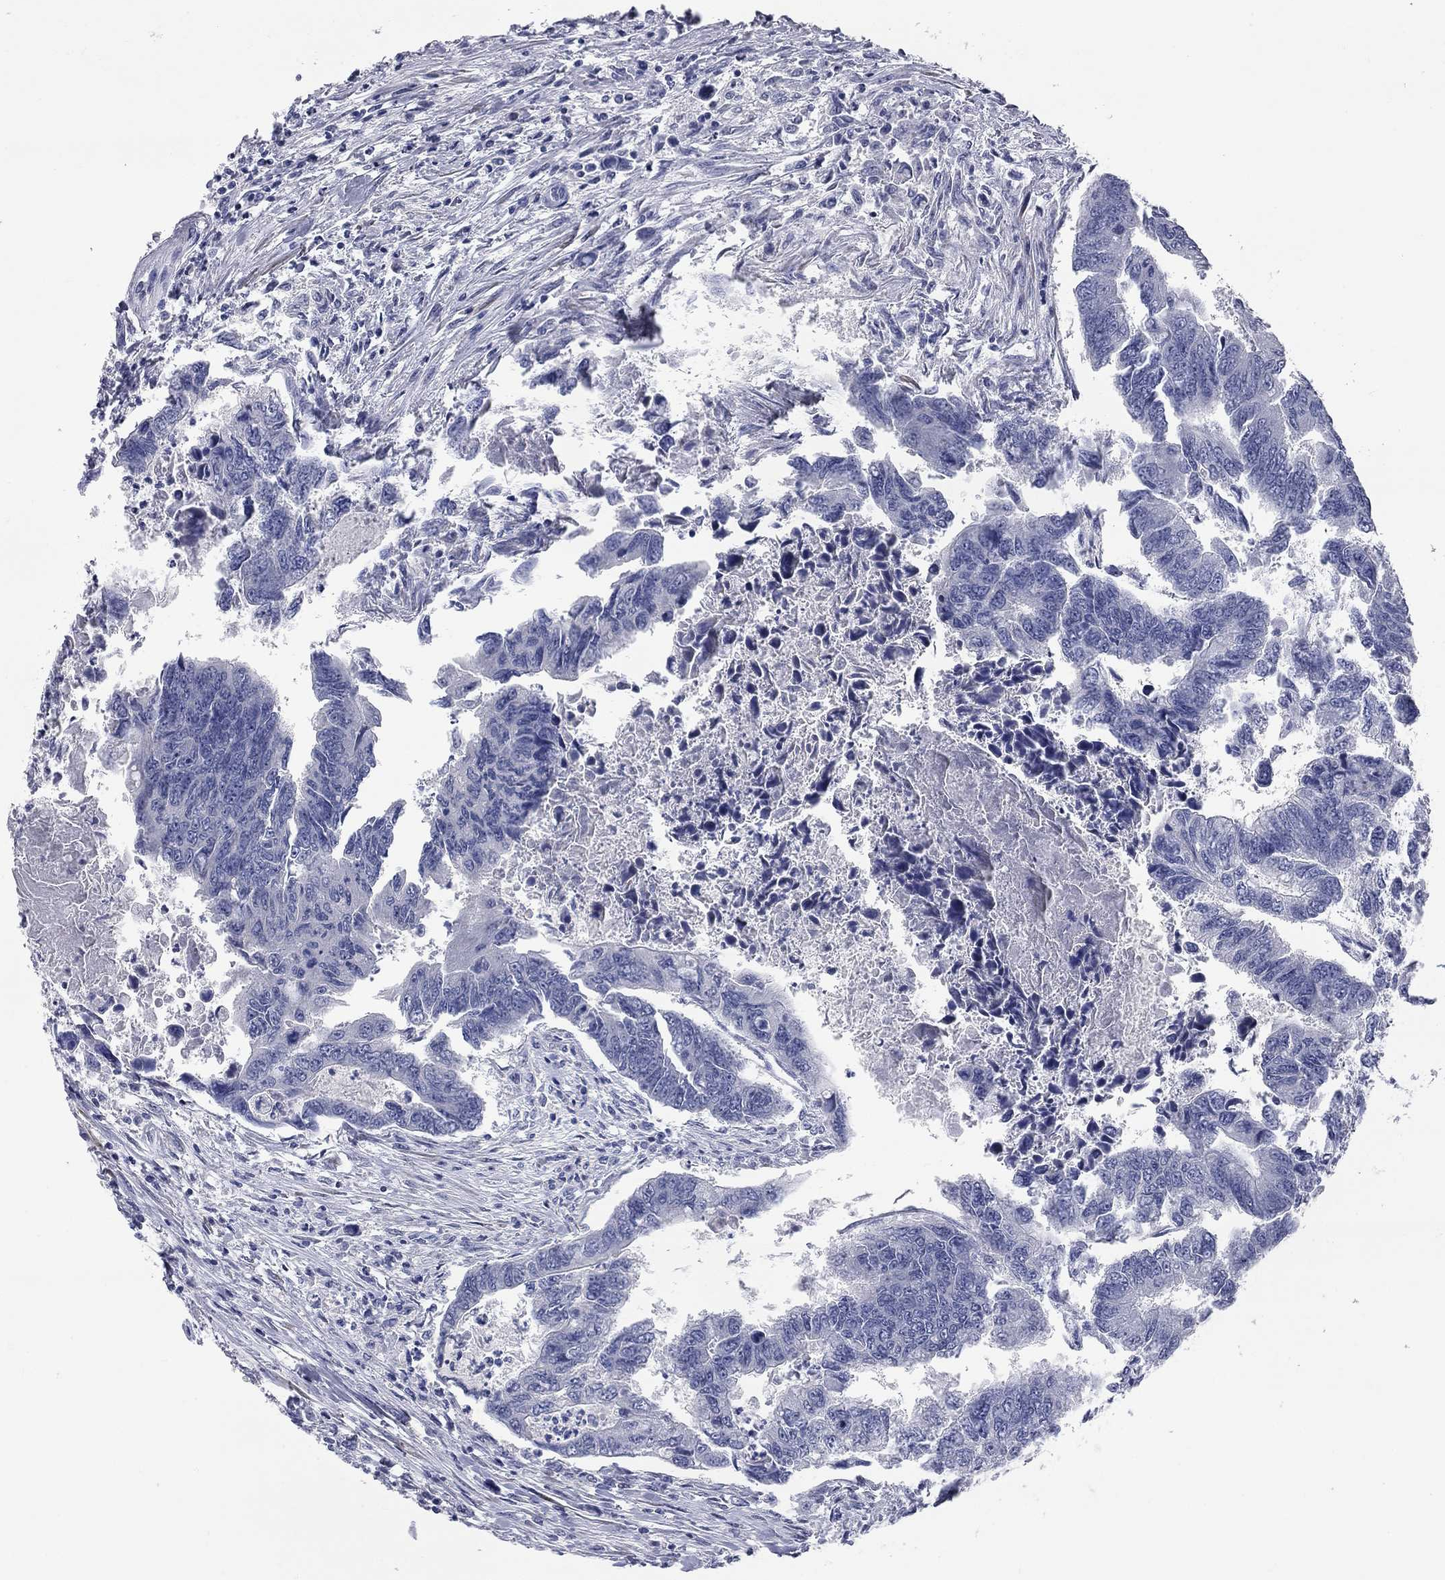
{"staining": {"intensity": "negative", "quantity": "none", "location": "none"}, "tissue": "colorectal cancer", "cell_type": "Tumor cells", "image_type": "cancer", "snomed": [{"axis": "morphology", "description": "Adenocarcinoma, NOS"}, {"axis": "topography", "description": "Colon"}], "caption": "Immunohistochemistry of human adenocarcinoma (colorectal) demonstrates no positivity in tumor cells.", "gene": "SYT12", "patient": {"sex": "female", "age": 65}}